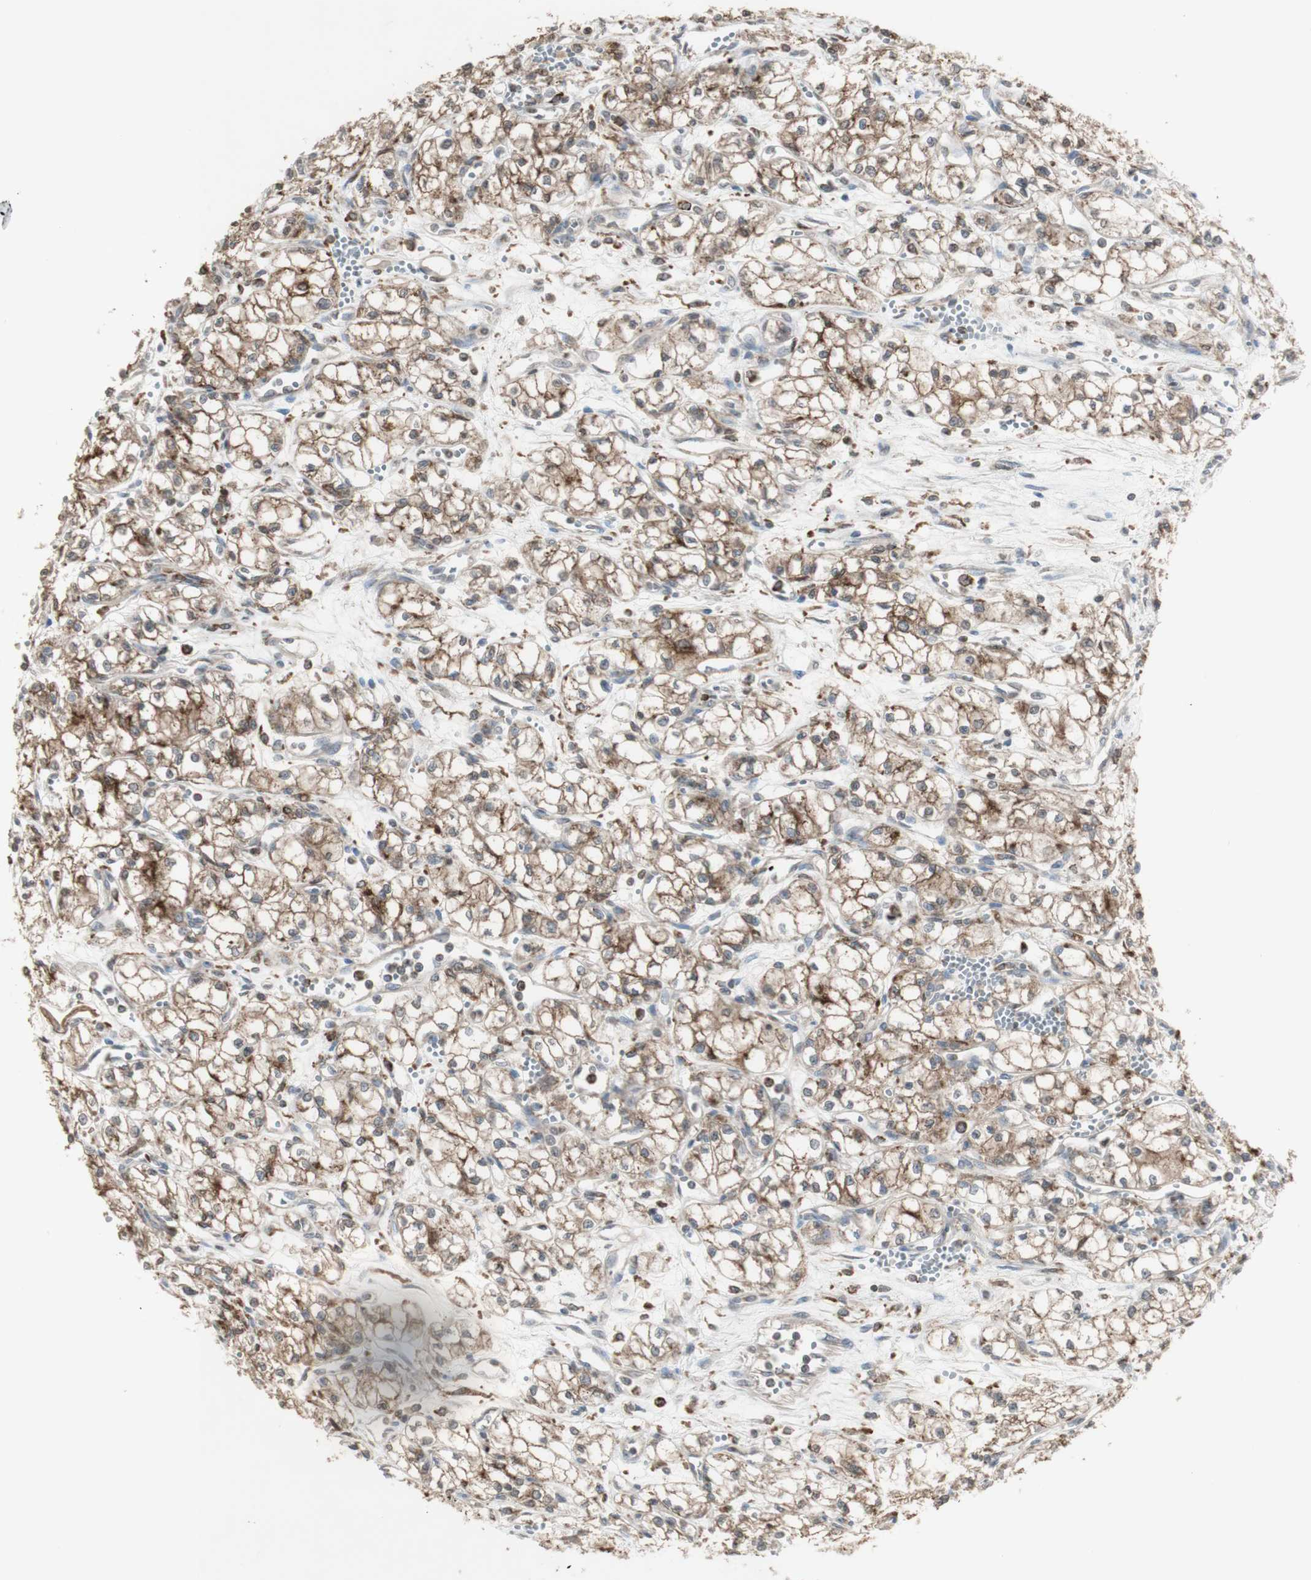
{"staining": {"intensity": "moderate", "quantity": ">75%", "location": "cytoplasmic/membranous"}, "tissue": "renal cancer", "cell_type": "Tumor cells", "image_type": "cancer", "snomed": [{"axis": "morphology", "description": "Normal tissue, NOS"}, {"axis": "morphology", "description": "Adenocarcinoma, NOS"}, {"axis": "topography", "description": "Kidney"}], "caption": "Tumor cells display medium levels of moderate cytoplasmic/membranous staining in about >75% of cells in renal cancer (adenocarcinoma).", "gene": "ATP6V1E1", "patient": {"sex": "male", "age": 59}}